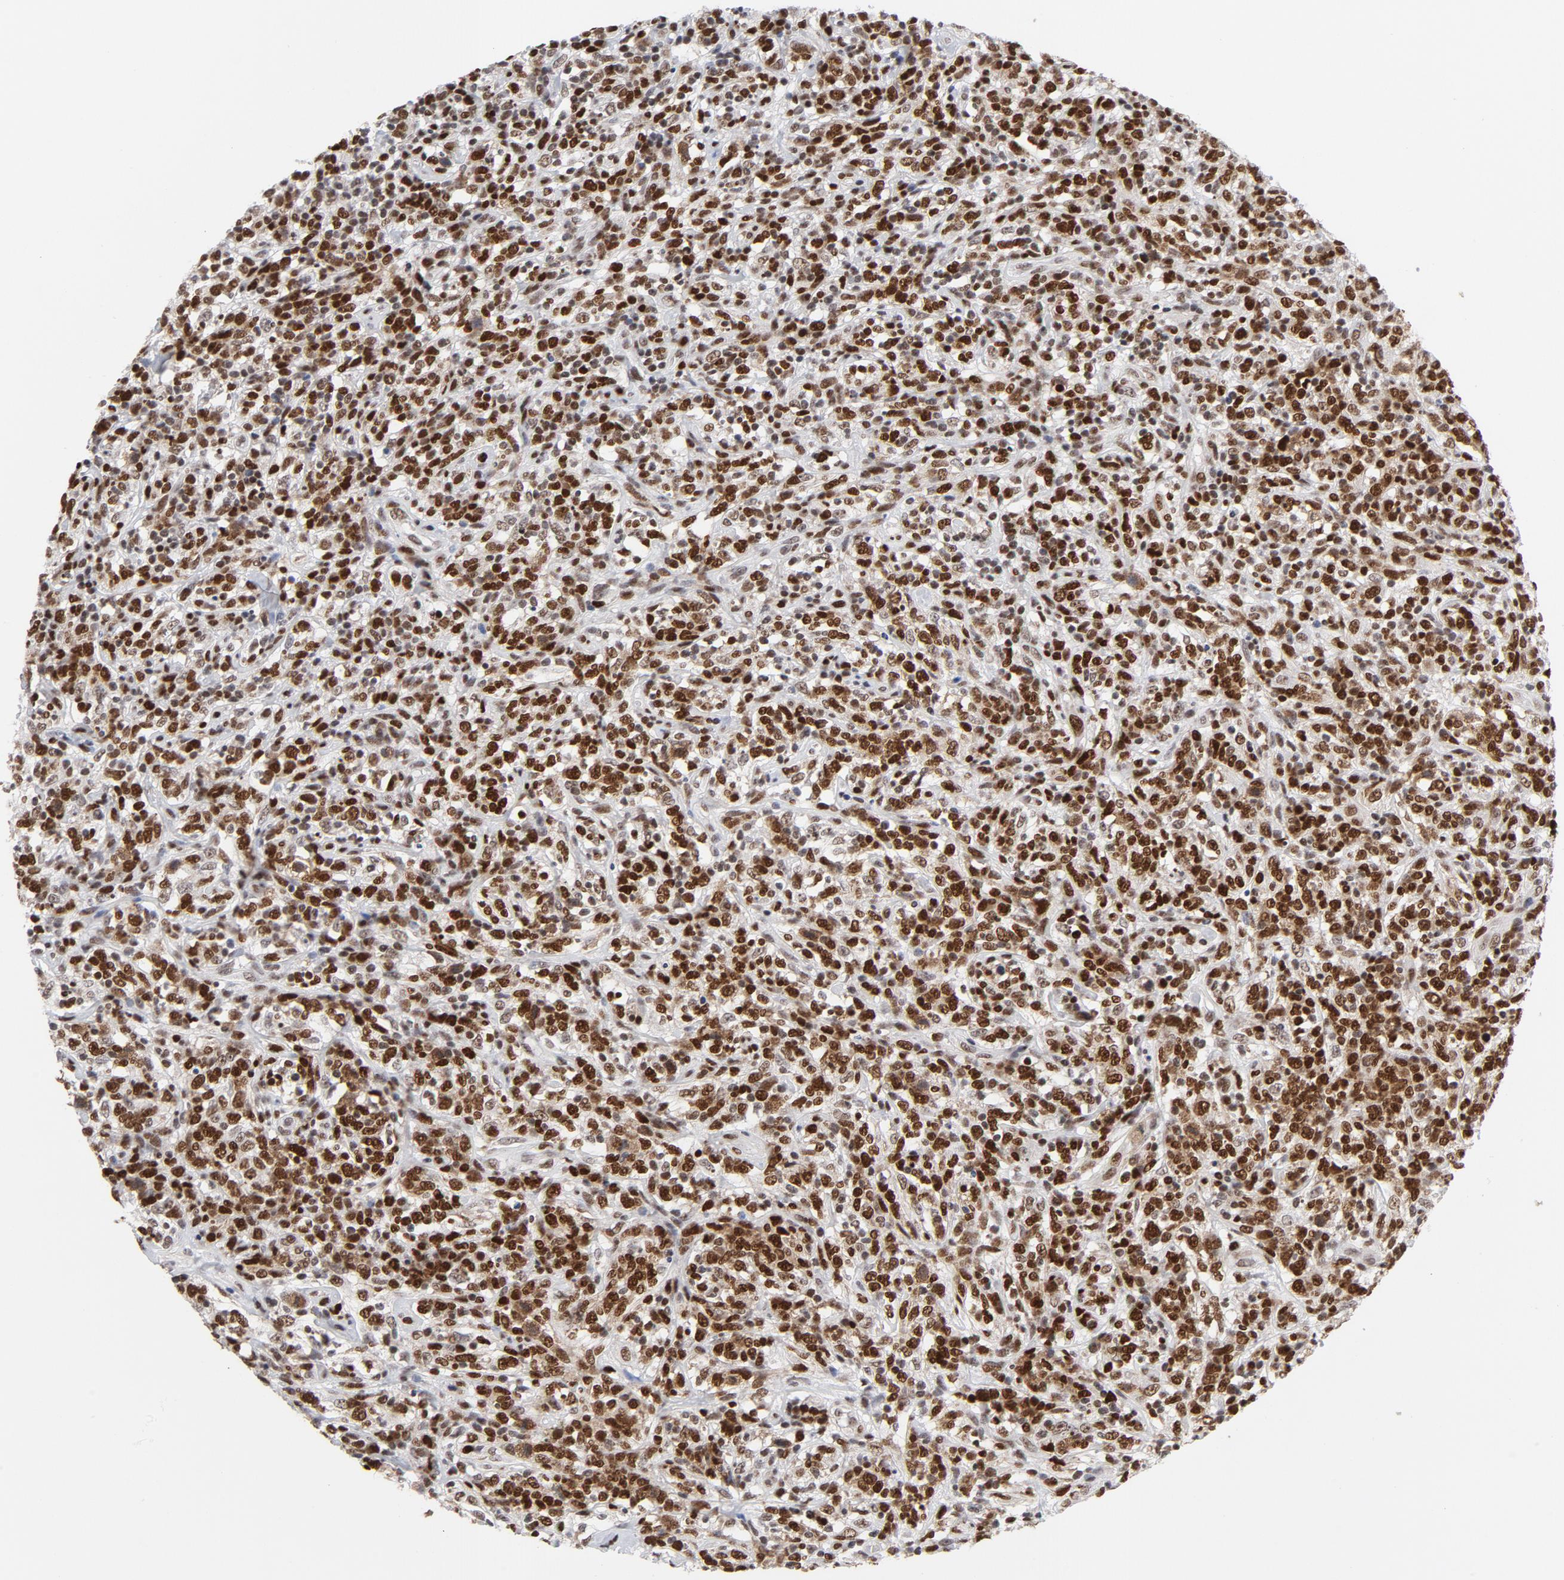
{"staining": {"intensity": "strong", "quantity": ">75%", "location": "nuclear"}, "tissue": "lymphoma", "cell_type": "Tumor cells", "image_type": "cancer", "snomed": [{"axis": "morphology", "description": "Malignant lymphoma, non-Hodgkin's type, High grade"}, {"axis": "topography", "description": "Lymph node"}], "caption": "A histopathology image showing strong nuclear positivity in about >75% of tumor cells in malignant lymphoma, non-Hodgkin's type (high-grade), as visualized by brown immunohistochemical staining.", "gene": "RFC4", "patient": {"sex": "female", "age": 73}}